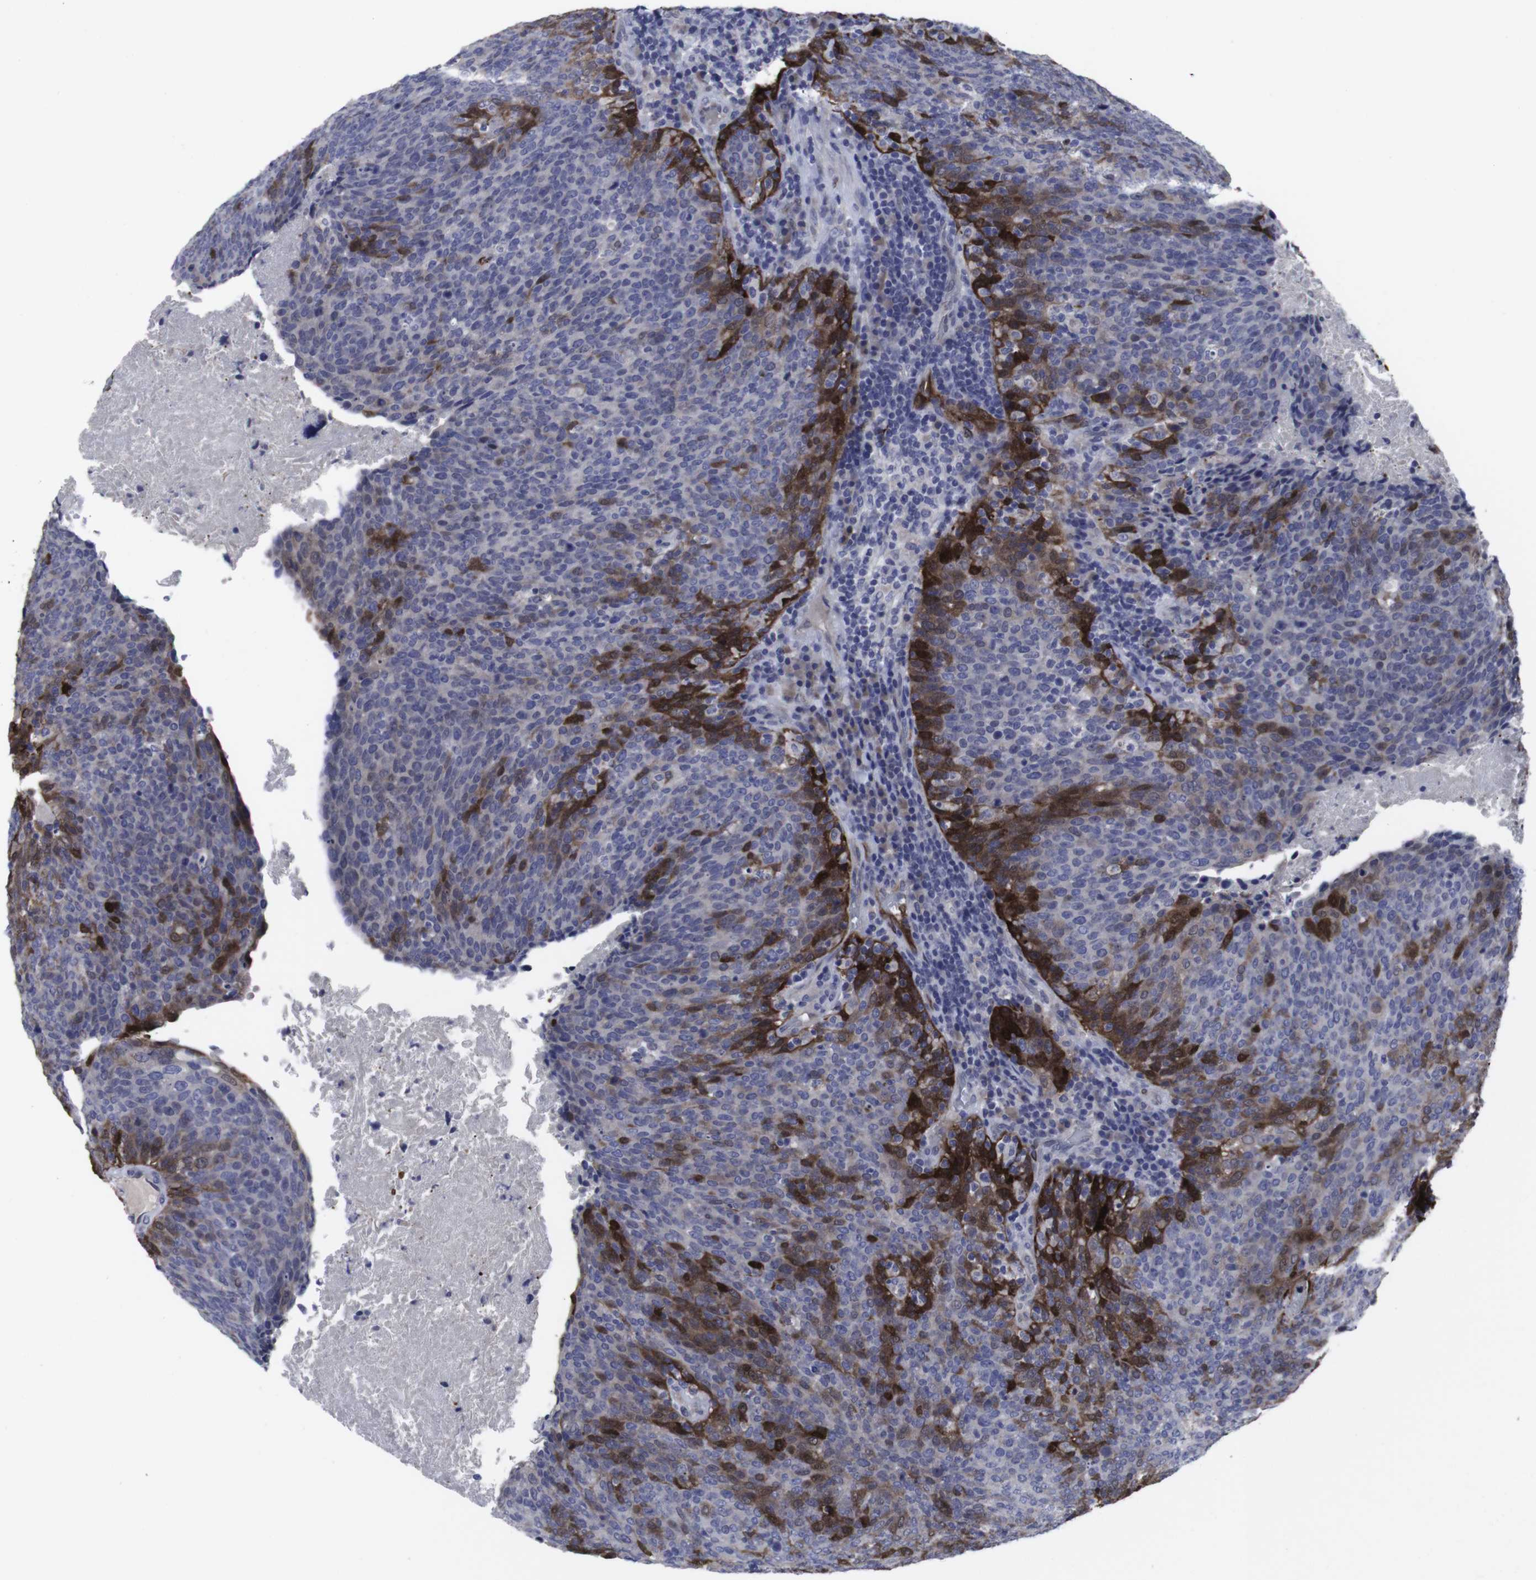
{"staining": {"intensity": "strong", "quantity": "<25%", "location": "cytoplasmic/membranous"}, "tissue": "head and neck cancer", "cell_type": "Tumor cells", "image_type": "cancer", "snomed": [{"axis": "morphology", "description": "Squamous cell carcinoma, NOS"}, {"axis": "morphology", "description": "Squamous cell carcinoma, metastatic, NOS"}, {"axis": "topography", "description": "Lymph node"}, {"axis": "topography", "description": "Head-Neck"}], "caption": "The image demonstrates staining of head and neck cancer, revealing strong cytoplasmic/membranous protein staining (brown color) within tumor cells.", "gene": "SNCG", "patient": {"sex": "male", "age": 62}}